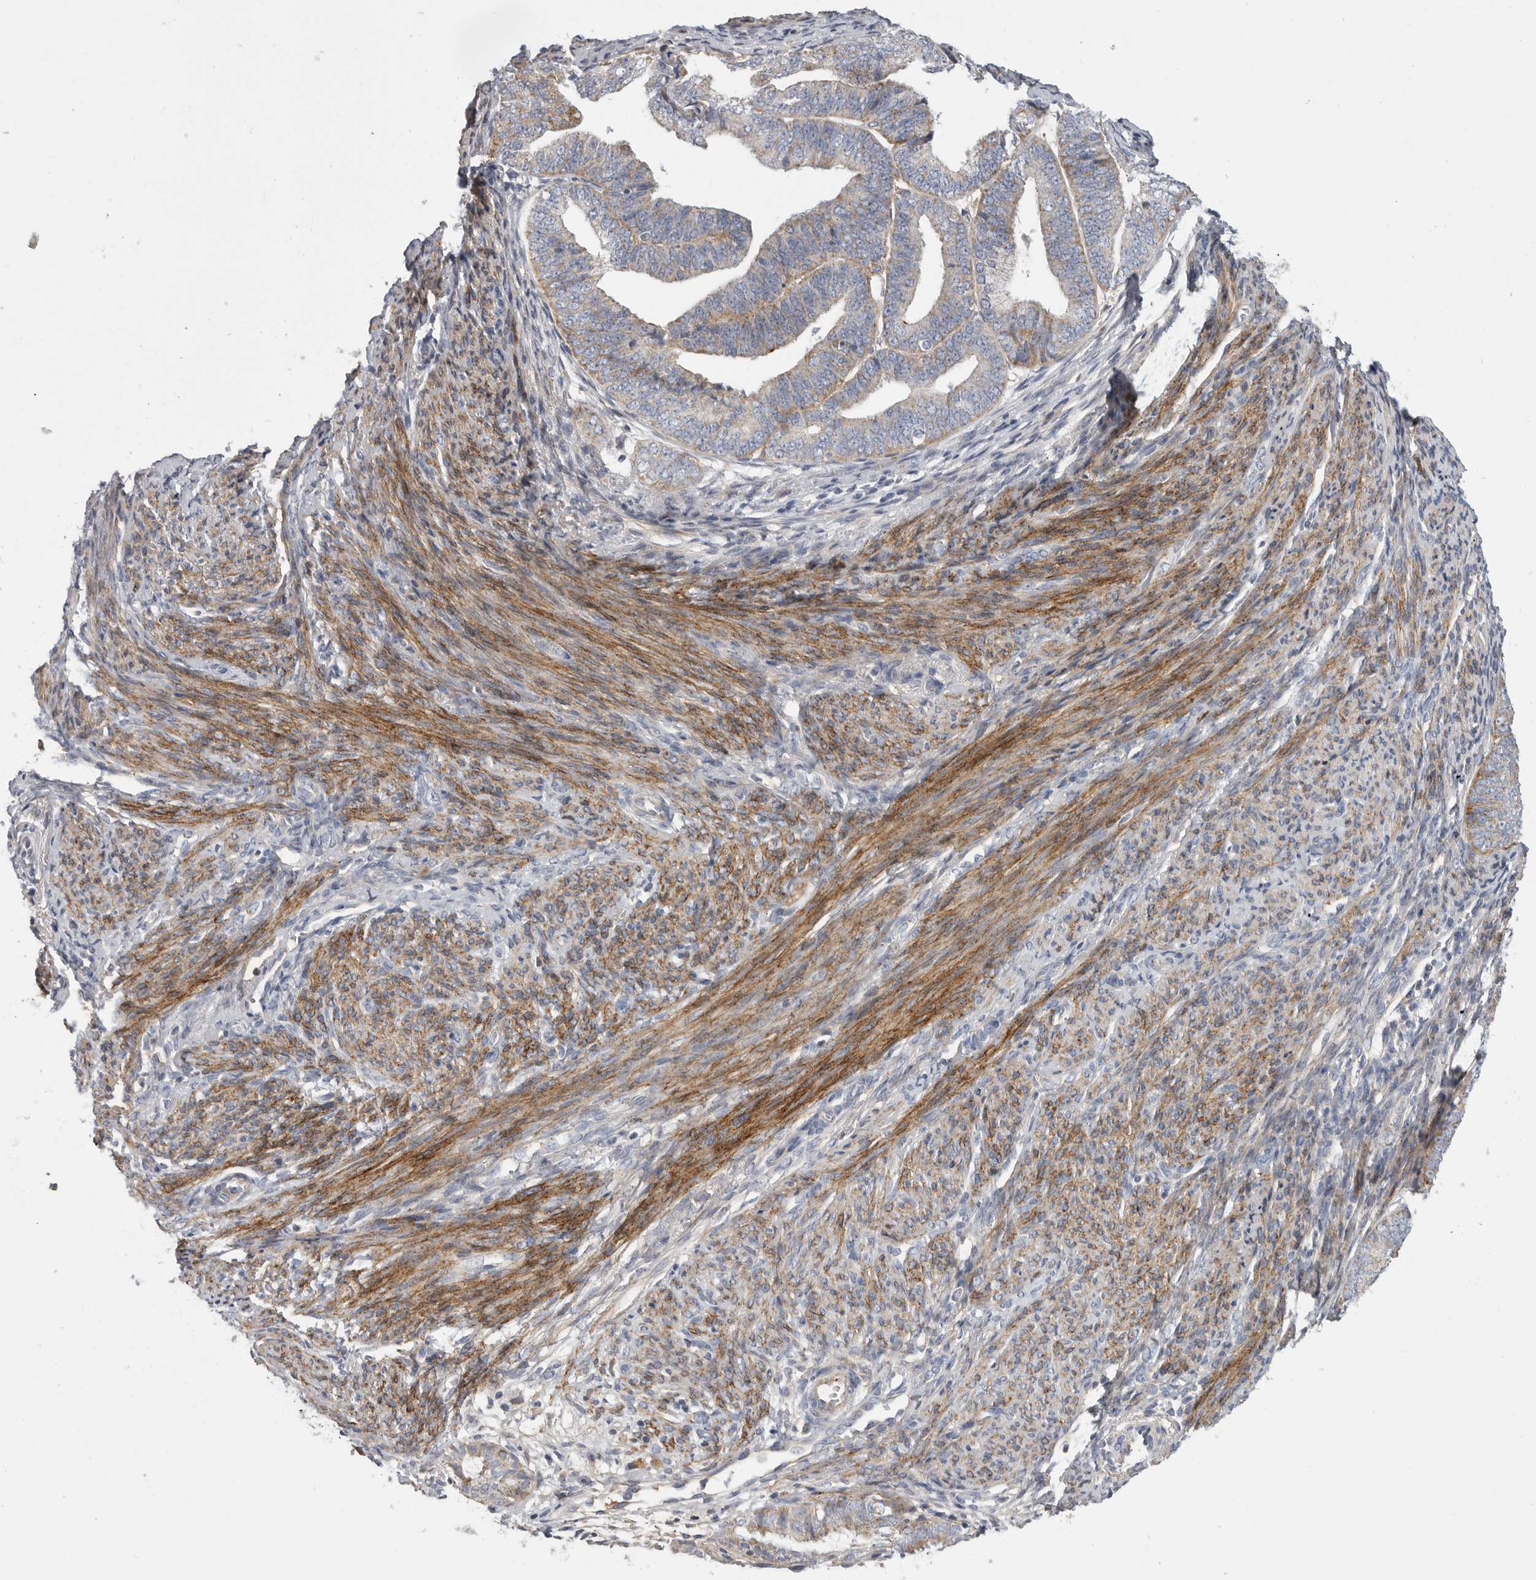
{"staining": {"intensity": "moderate", "quantity": ">75%", "location": "cytoplasmic/membranous"}, "tissue": "endometrial cancer", "cell_type": "Tumor cells", "image_type": "cancer", "snomed": [{"axis": "morphology", "description": "Adenocarcinoma, NOS"}, {"axis": "topography", "description": "Endometrium"}], "caption": "A photomicrograph showing moderate cytoplasmic/membranous expression in about >75% of tumor cells in endometrial adenocarcinoma, as visualized by brown immunohistochemical staining.", "gene": "SDC3", "patient": {"sex": "female", "age": 63}}